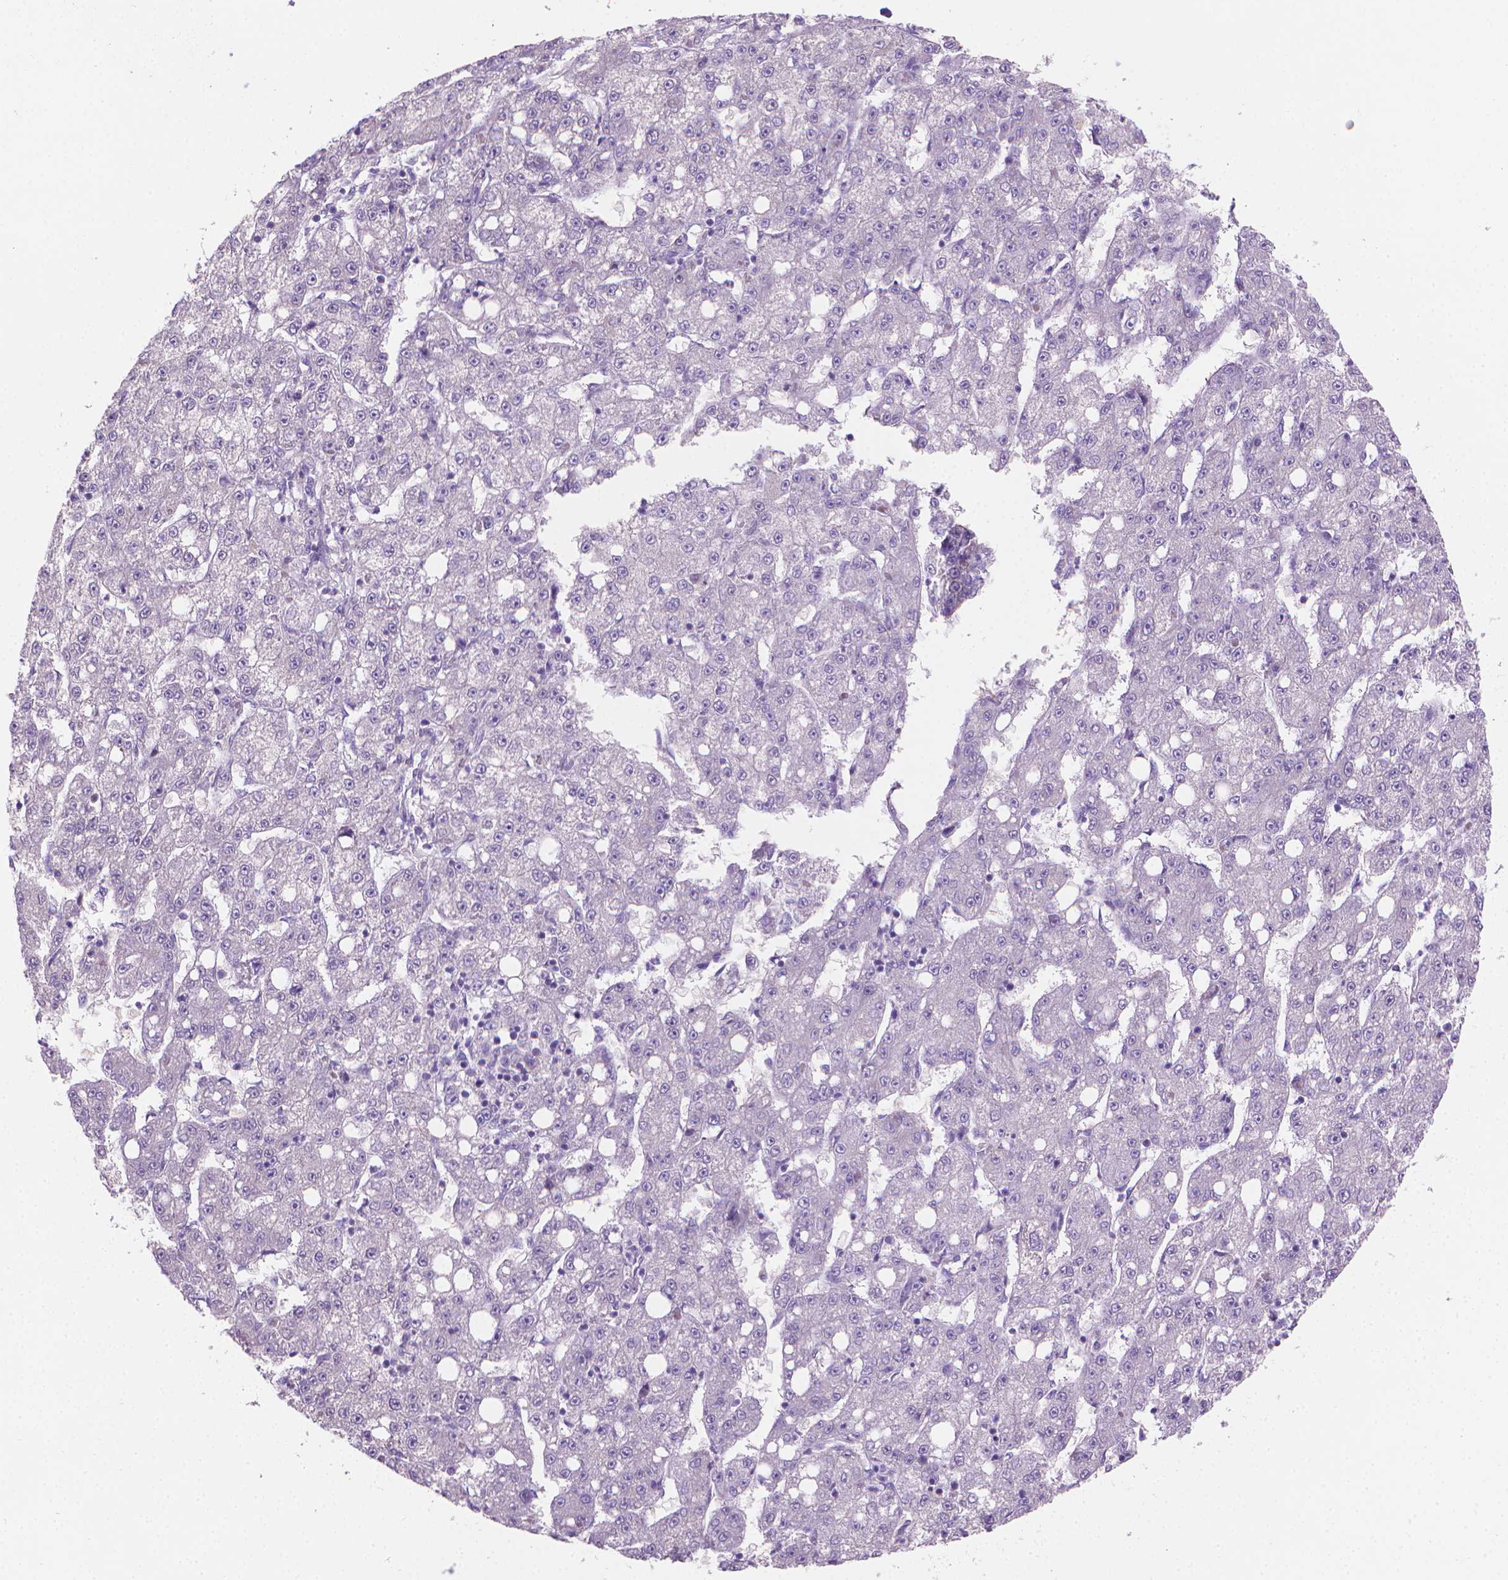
{"staining": {"intensity": "negative", "quantity": "none", "location": "none"}, "tissue": "liver cancer", "cell_type": "Tumor cells", "image_type": "cancer", "snomed": [{"axis": "morphology", "description": "Carcinoma, Hepatocellular, NOS"}, {"axis": "topography", "description": "Liver"}], "caption": "The image shows no significant staining in tumor cells of liver hepatocellular carcinoma. (Immunohistochemistry, brightfield microscopy, high magnification).", "gene": "GSDMA", "patient": {"sex": "female", "age": 65}}